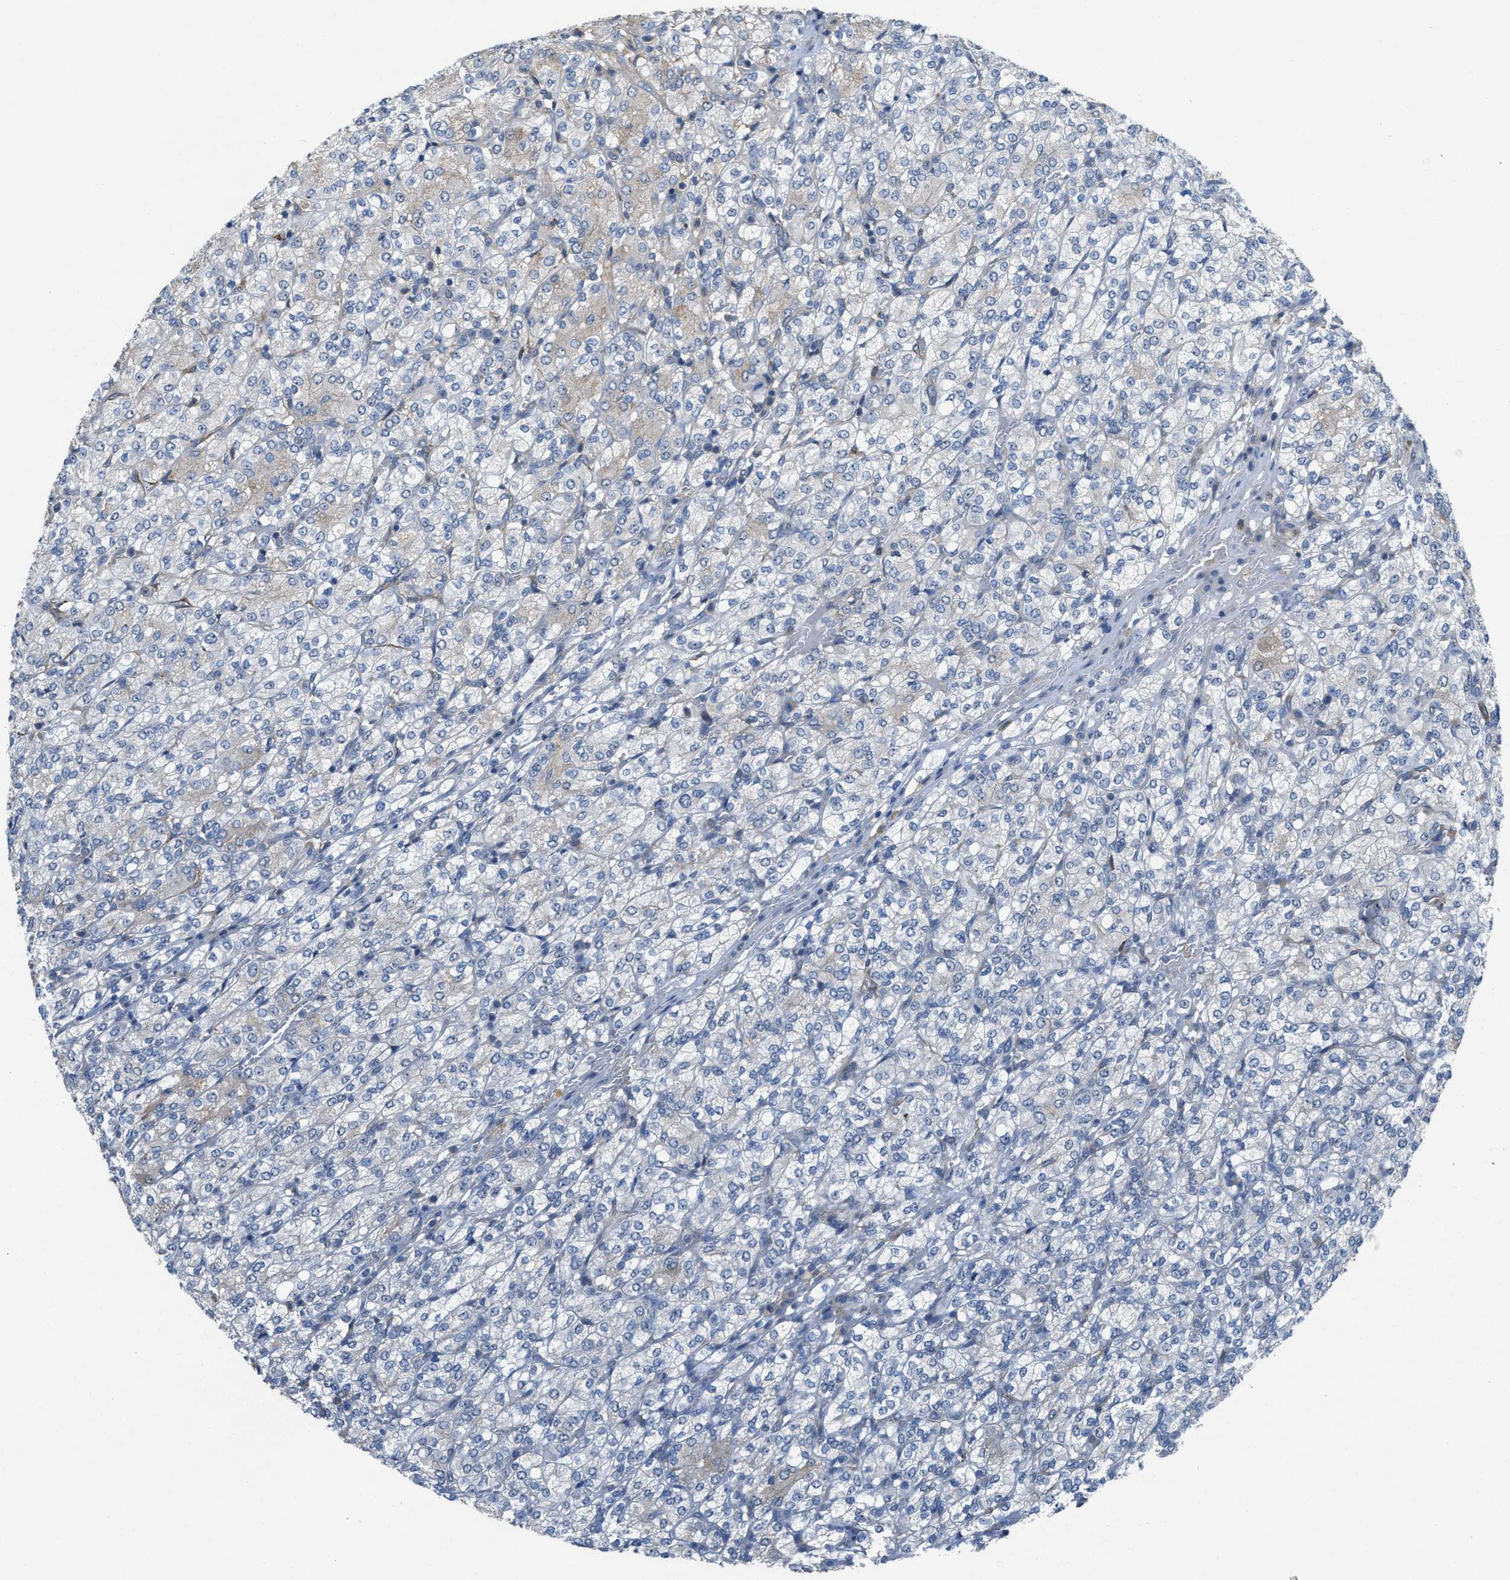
{"staining": {"intensity": "negative", "quantity": "none", "location": "none"}, "tissue": "renal cancer", "cell_type": "Tumor cells", "image_type": "cancer", "snomed": [{"axis": "morphology", "description": "Adenocarcinoma, NOS"}, {"axis": "topography", "description": "Kidney"}], "caption": "High magnification brightfield microscopy of adenocarcinoma (renal) stained with DAB (brown) and counterstained with hematoxylin (blue): tumor cells show no significant positivity. (DAB (3,3'-diaminobenzidine) immunohistochemistry (IHC), high magnification).", "gene": "ZNF783", "patient": {"sex": "male", "age": 77}}